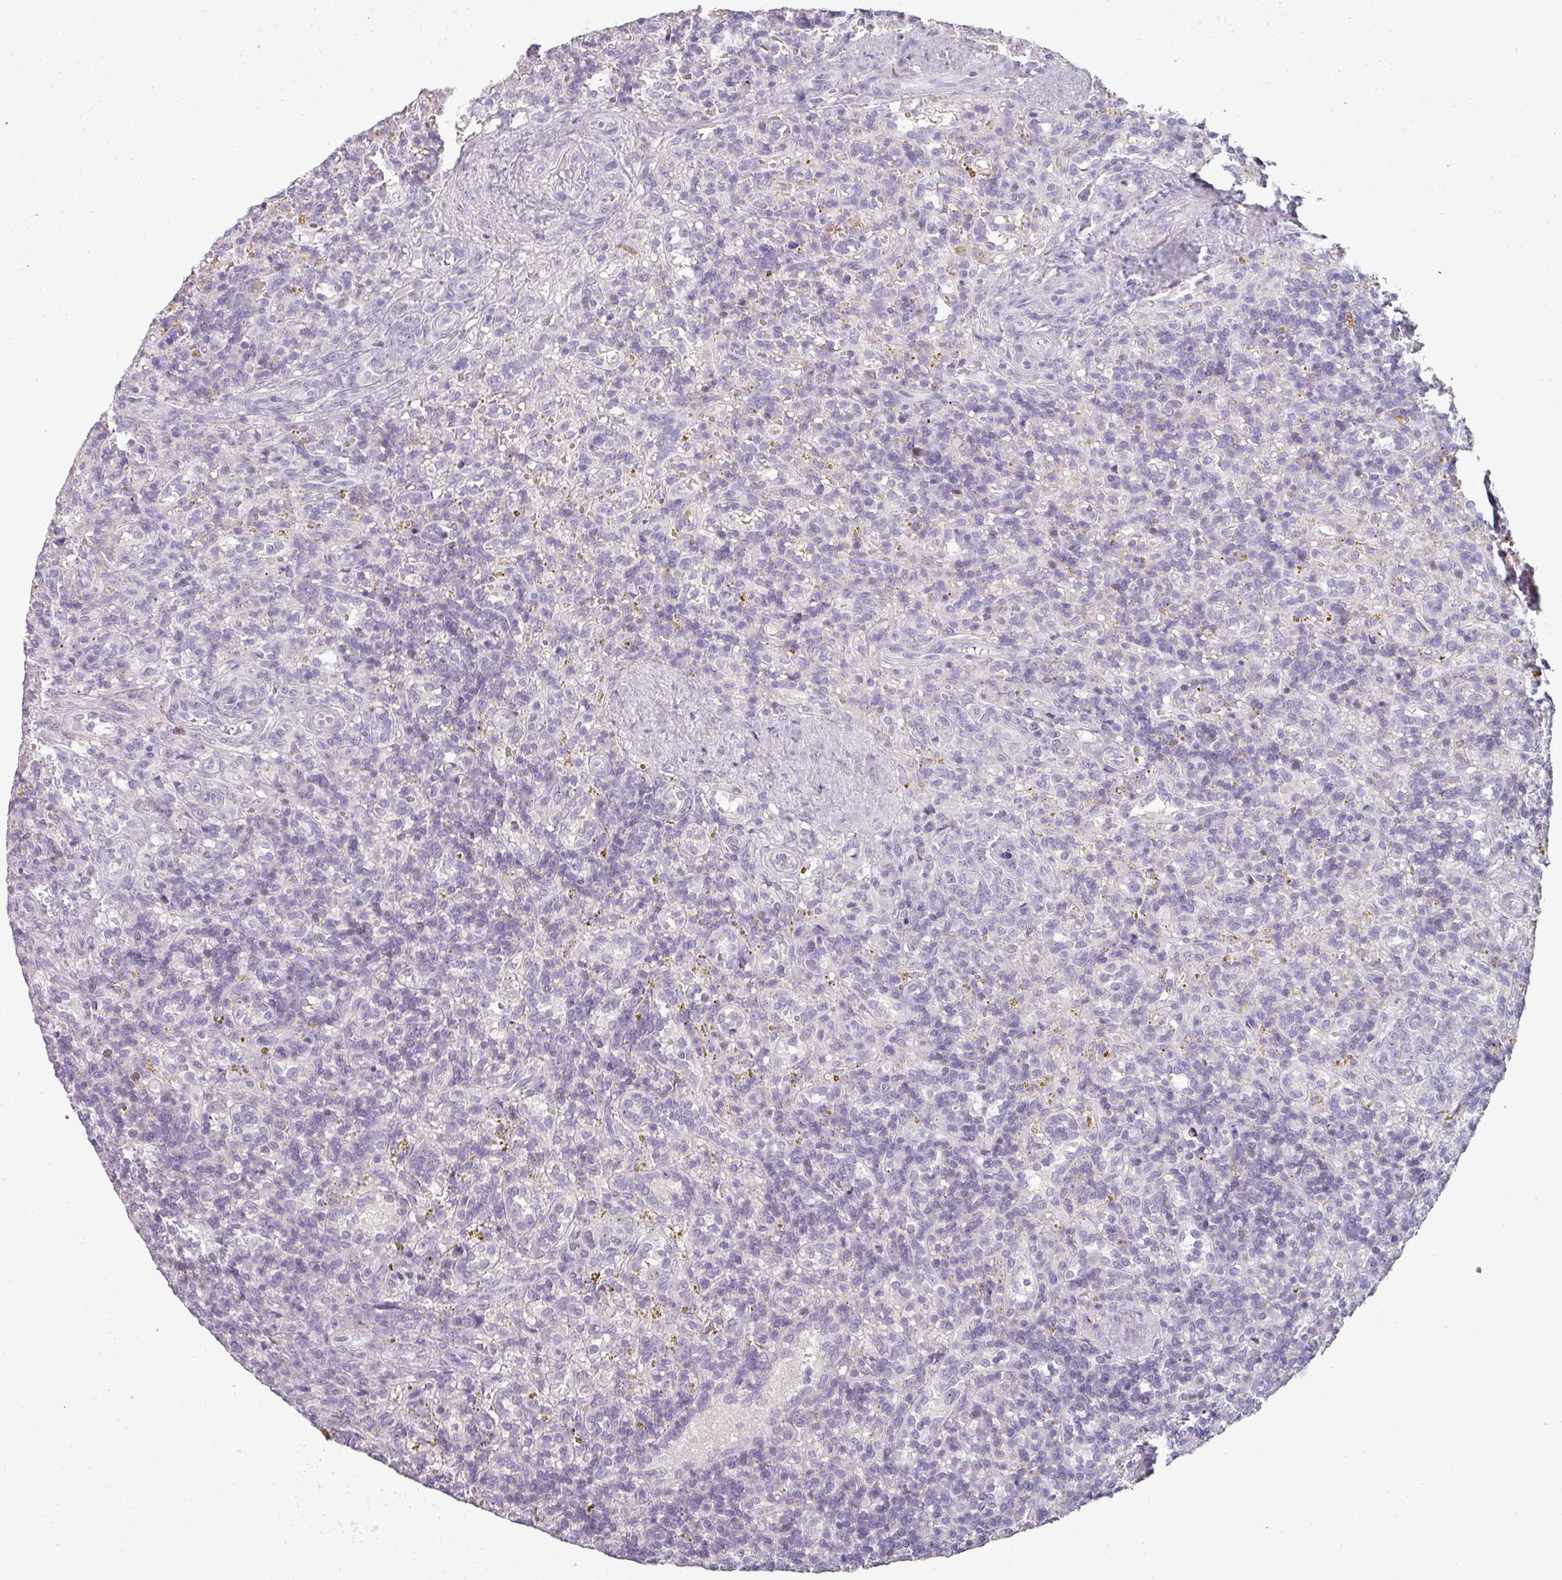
{"staining": {"intensity": "negative", "quantity": "none", "location": "none"}, "tissue": "lymphoma", "cell_type": "Tumor cells", "image_type": "cancer", "snomed": [{"axis": "morphology", "description": "Malignant lymphoma, non-Hodgkin's type, Low grade"}, {"axis": "topography", "description": "Spleen"}], "caption": "The IHC micrograph has no significant staining in tumor cells of malignant lymphoma, non-Hodgkin's type (low-grade) tissue.", "gene": "GTF2H3", "patient": {"sex": "male", "age": 67}}